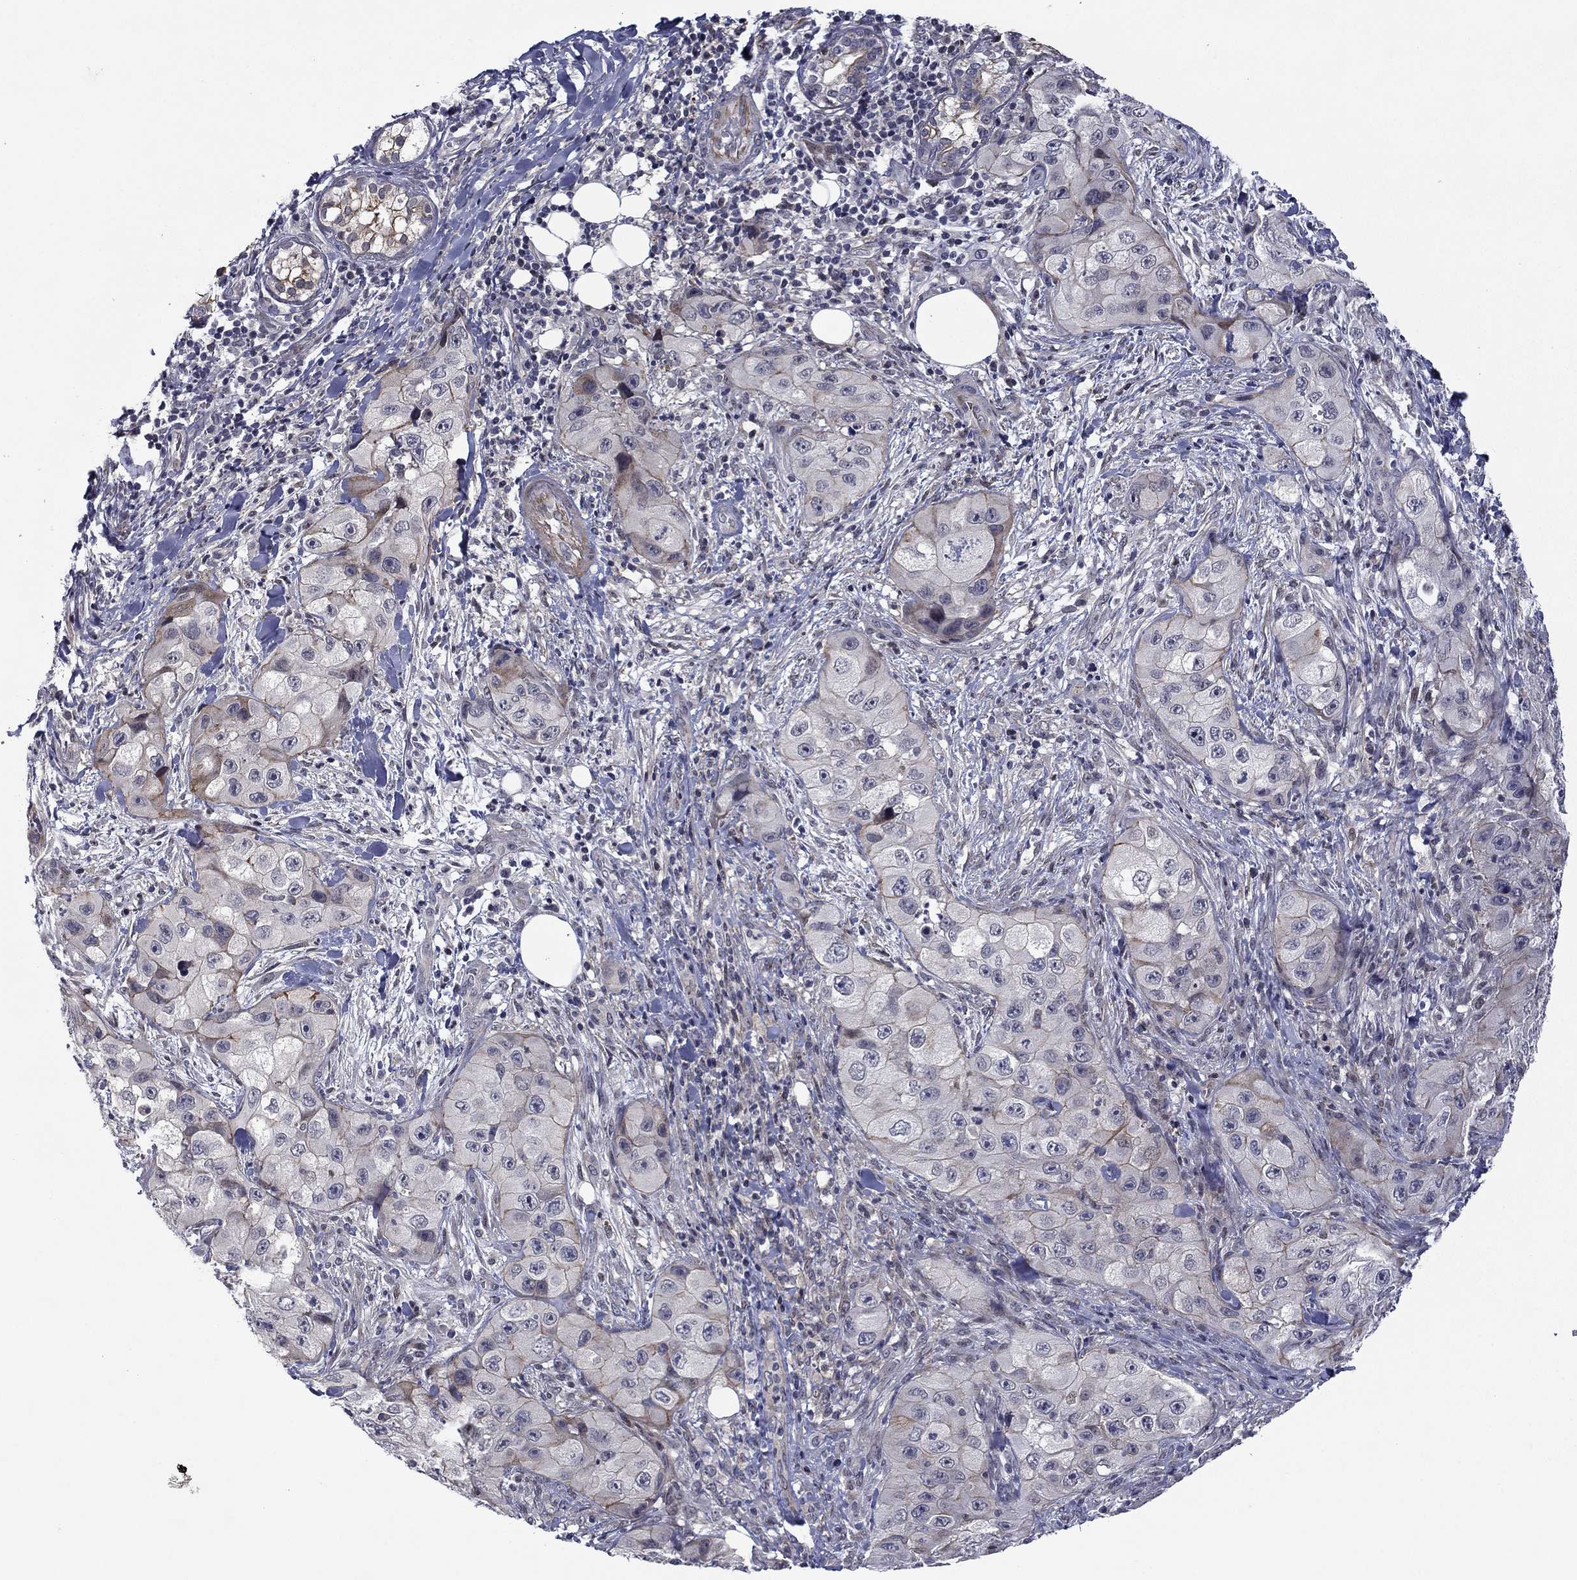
{"staining": {"intensity": "negative", "quantity": "none", "location": "none"}, "tissue": "skin cancer", "cell_type": "Tumor cells", "image_type": "cancer", "snomed": [{"axis": "morphology", "description": "Squamous cell carcinoma, NOS"}, {"axis": "topography", "description": "Skin"}, {"axis": "topography", "description": "Subcutis"}], "caption": "Immunohistochemical staining of human skin cancer (squamous cell carcinoma) reveals no significant expression in tumor cells.", "gene": "B3GAT1", "patient": {"sex": "male", "age": 73}}